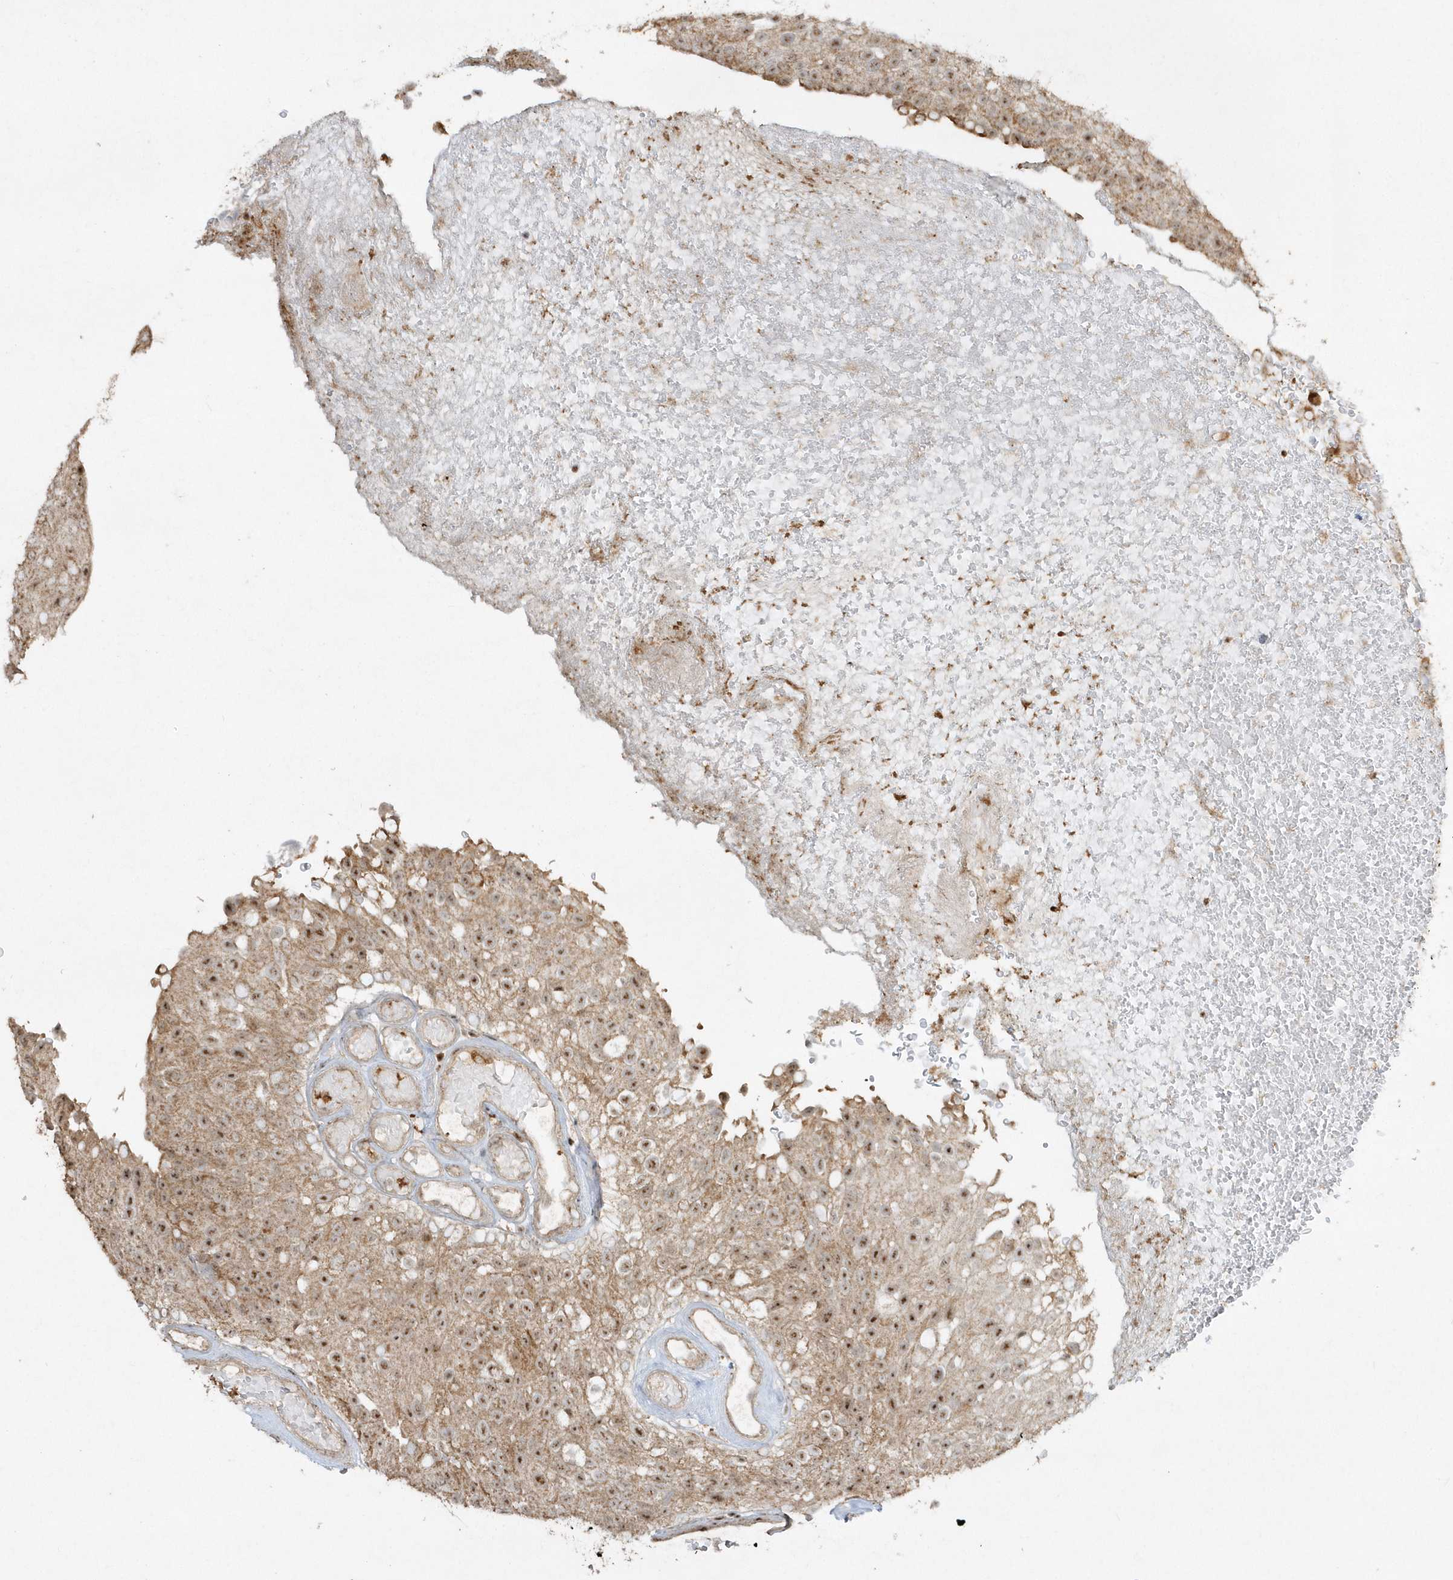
{"staining": {"intensity": "strong", "quantity": ">75%", "location": "nuclear"}, "tissue": "urothelial cancer", "cell_type": "Tumor cells", "image_type": "cancer", "snomed": [{"axis": "morphology", "description": "Urothelial carcinoma, Low grade"}, {"axis": "topography", "description": "Urinary bladder"}], "caption": "This histopathology image displays immunohistochemistry (IHC) staining of urothelial cancer, with high strong nuclear positivity in about >75% of tumor cells.", "gene": "POLR3B", "patient": {"sex": "male", "age": 78}}